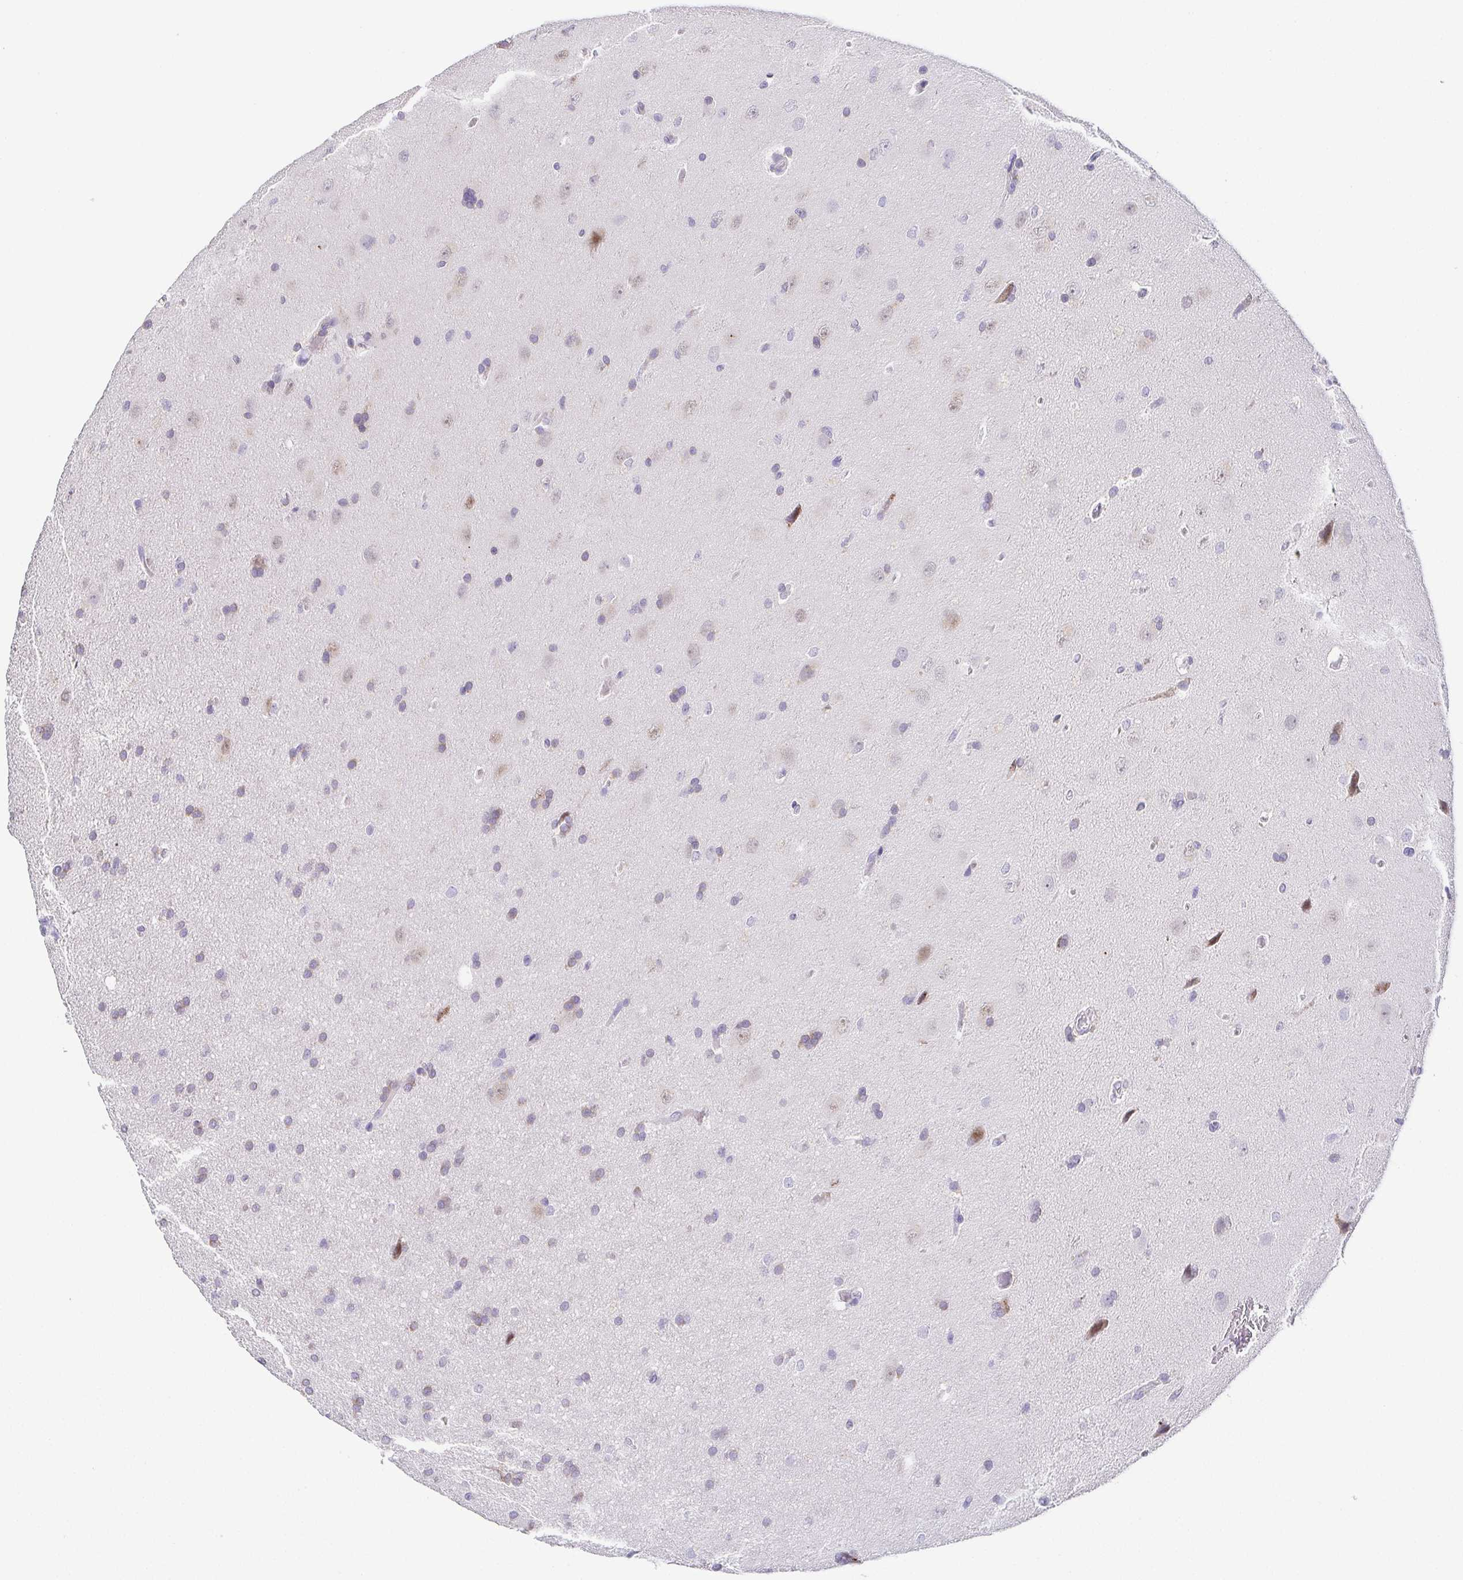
{"staining": {"intensity": "negative", "quantity": "none", "location": "none"}, "tissue": "glioma", "cell_type": "Tumor cells", "image_type": "cancer", "snomed": [{"axis": "morphology", "description": "Glioma, malignant, Low grade"}, {"axis": "topography", "description": "Brain"}], "caption": "High power microscopy histopathology image of an immunohistochemistry image of glioma, revealing no significant positivity in tumor cells.", "gene": "RNASE7", "patient": {"sex": "female", "age": 54}}